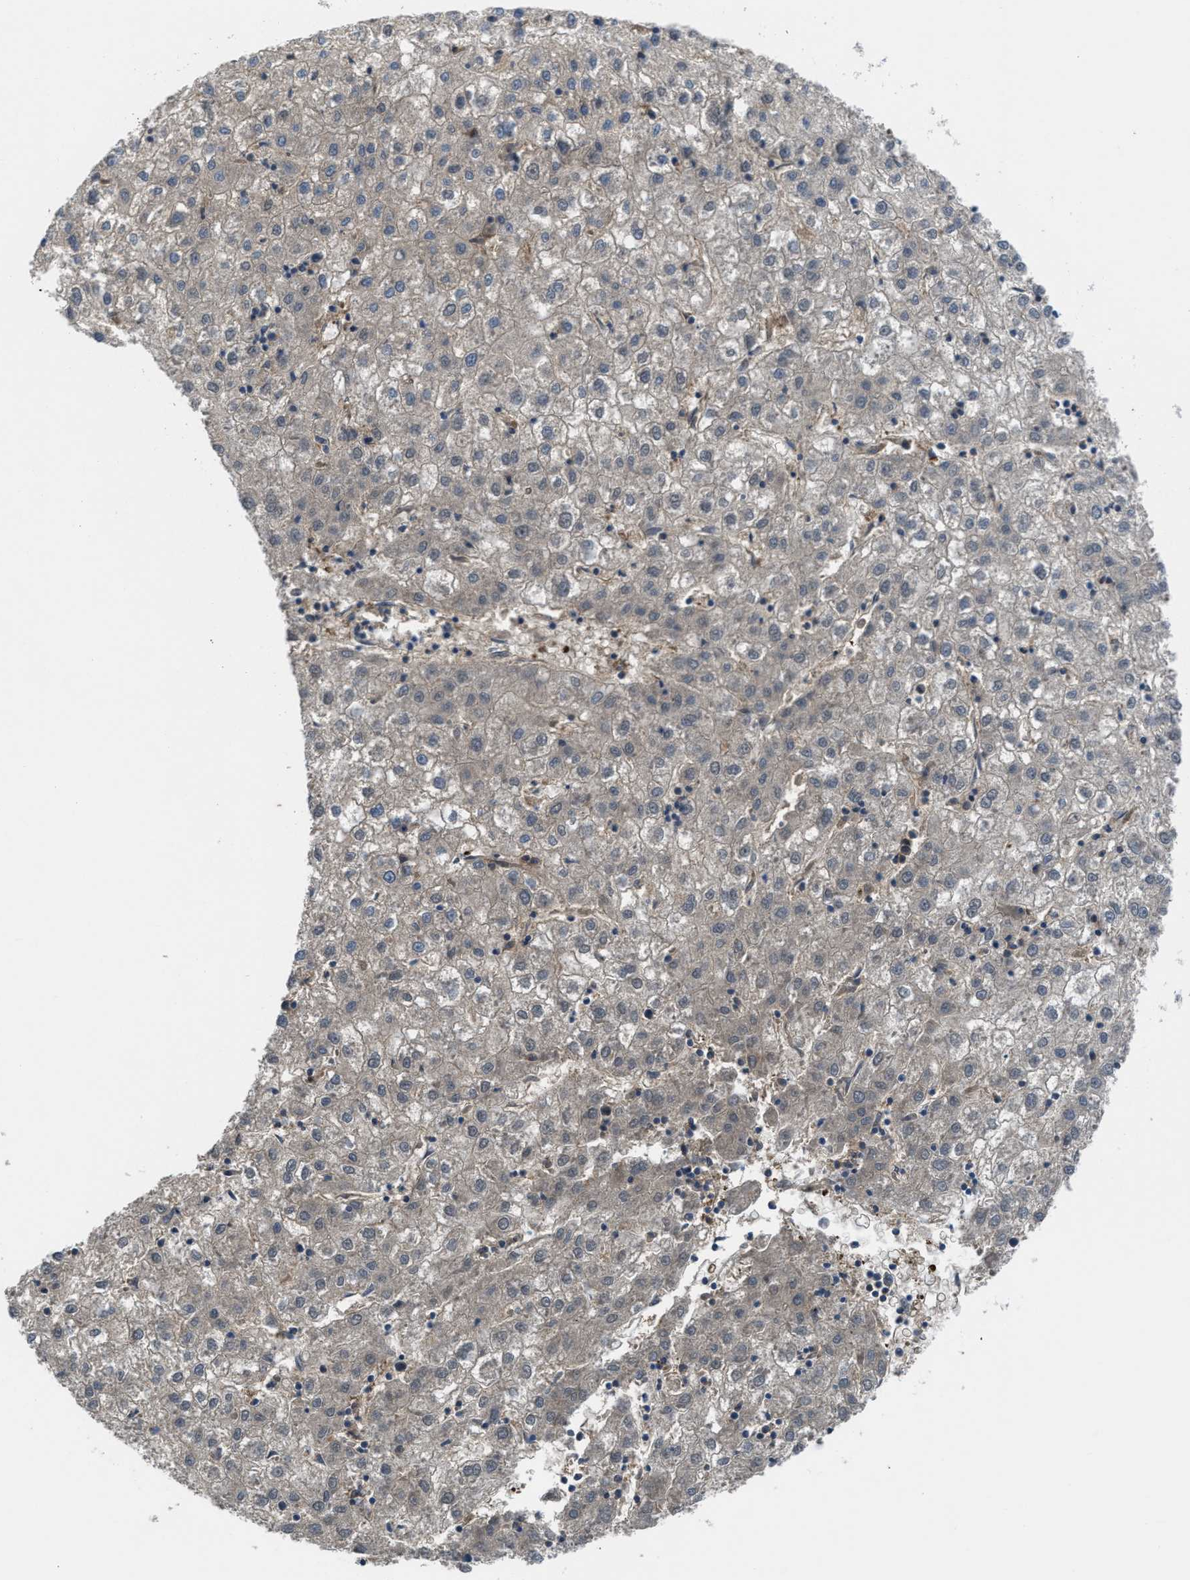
{"staining": {"intensity": "negative", "quantity": "none", "location": "none"}, "tissue": "liver cancer", "cell_type": "Tumor cells", "image_type": "cancer", "snomed": [{"axis": "morphology", "description": "Carcinoma, Hepatocellular, NOS"}, {"axis": "topography", "description": "Liver"}], "caption": "DAB (3,3'-diaminobenzidine) immunohistochemical staining of human liver cancer displays no significant positivity in tumor cells.", "gene": "BAZ2B", "patient": {"sex": "male", "age": 72}}